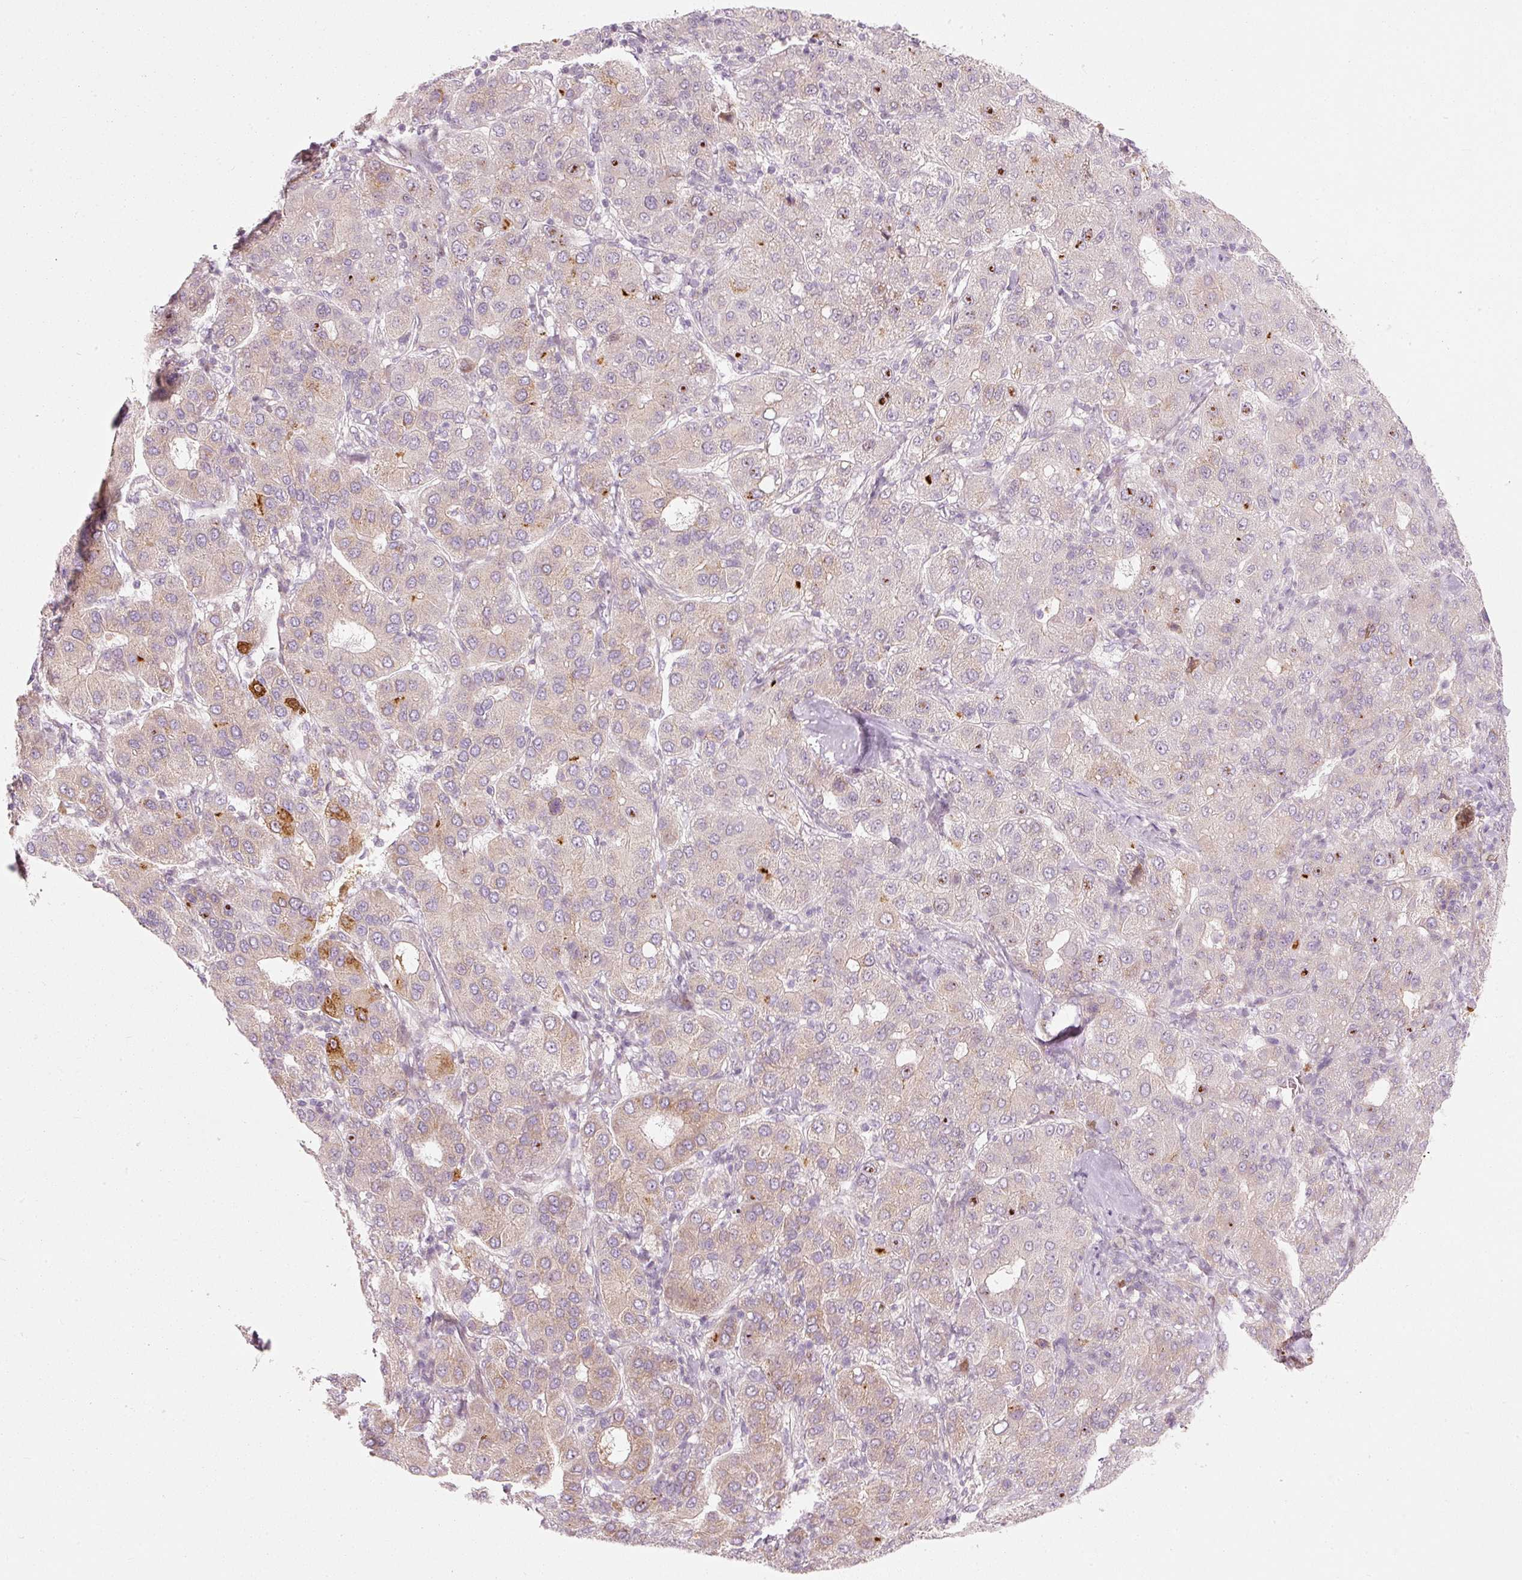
{"staining": {"intensity": "negative", "quantity": "none", "location": "none"}, "tissue": "liver cancer", "cell_type": "Tumor cells", "image_type": "cancer", "snomed": [{"axis": "morphology", "description": "Carcinoma, Hepatocellular, NOS"}, {"axis": "topography", "description": "Liver"}], "caption": "A micrograph of liver cancer (hepatocellular carcinoma) stained for a protein reveals no brown staining in tumor cells.", "gene": "SLC20A1", "patient": {"sex": "male", "age": 65}}